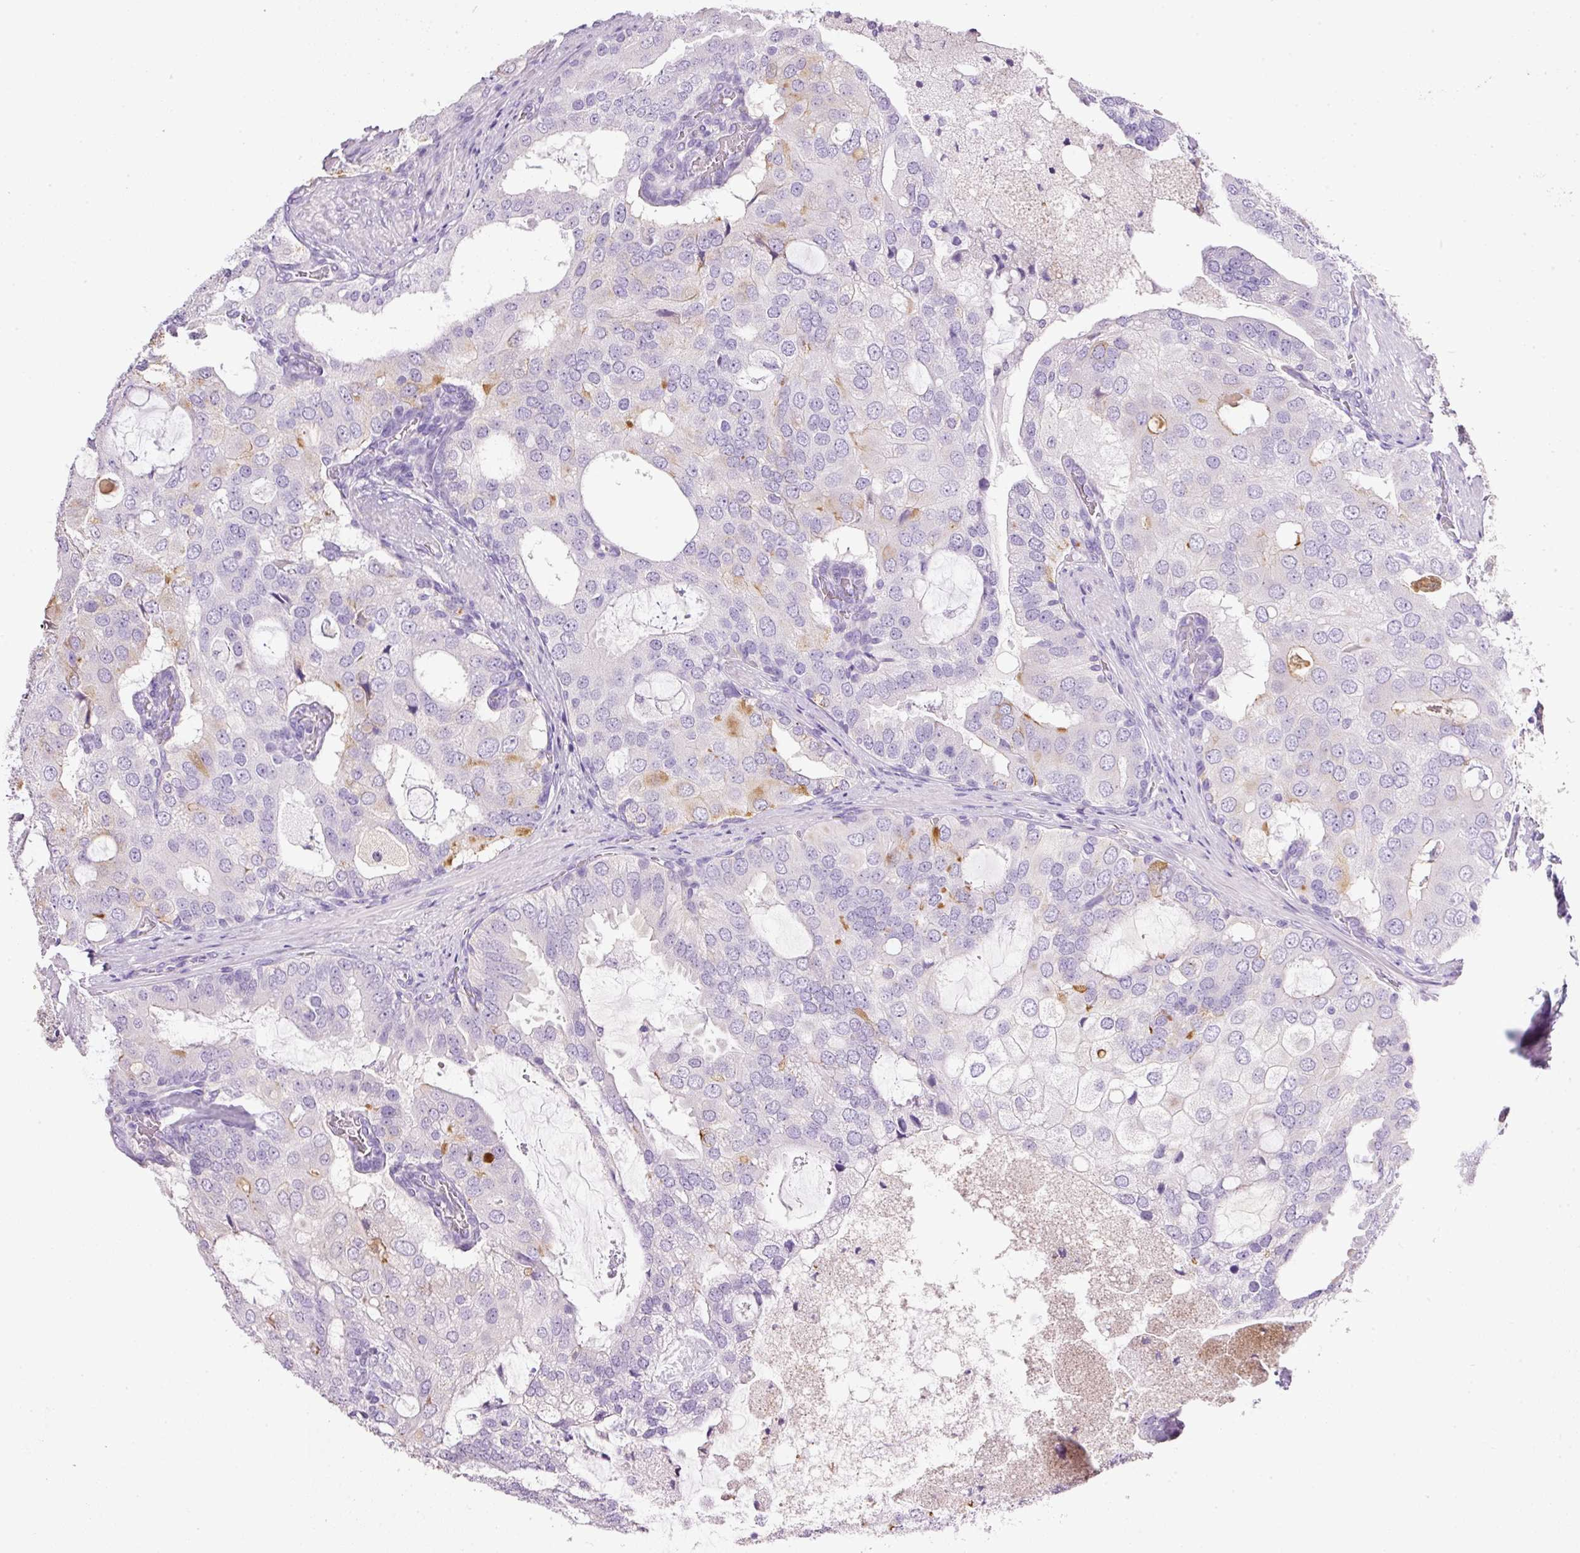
{"staining": {"intensity": "weak", "quantity": "<25%", "location": "cytoplasmic/membranous"}, "tissue": "prostate cancer", "cell_type": "Tumor cells", "image_type": "cancer", "snomed": [{"axis": "morphology", "description": "Adenocarcinoma, High grade"}, {"axis": "topography", "description": "Prostate"}], "caption": "Immunohistochemistry photomicrograph of human prostate high-grade adenocarcinoma stained for a protein (brown), which demonstrates no positivity in tumor cells. (IHC, brightfield microscopy, high magnification).", "gene": "BSND", "patient": {"sex": "male", "age": 55}}